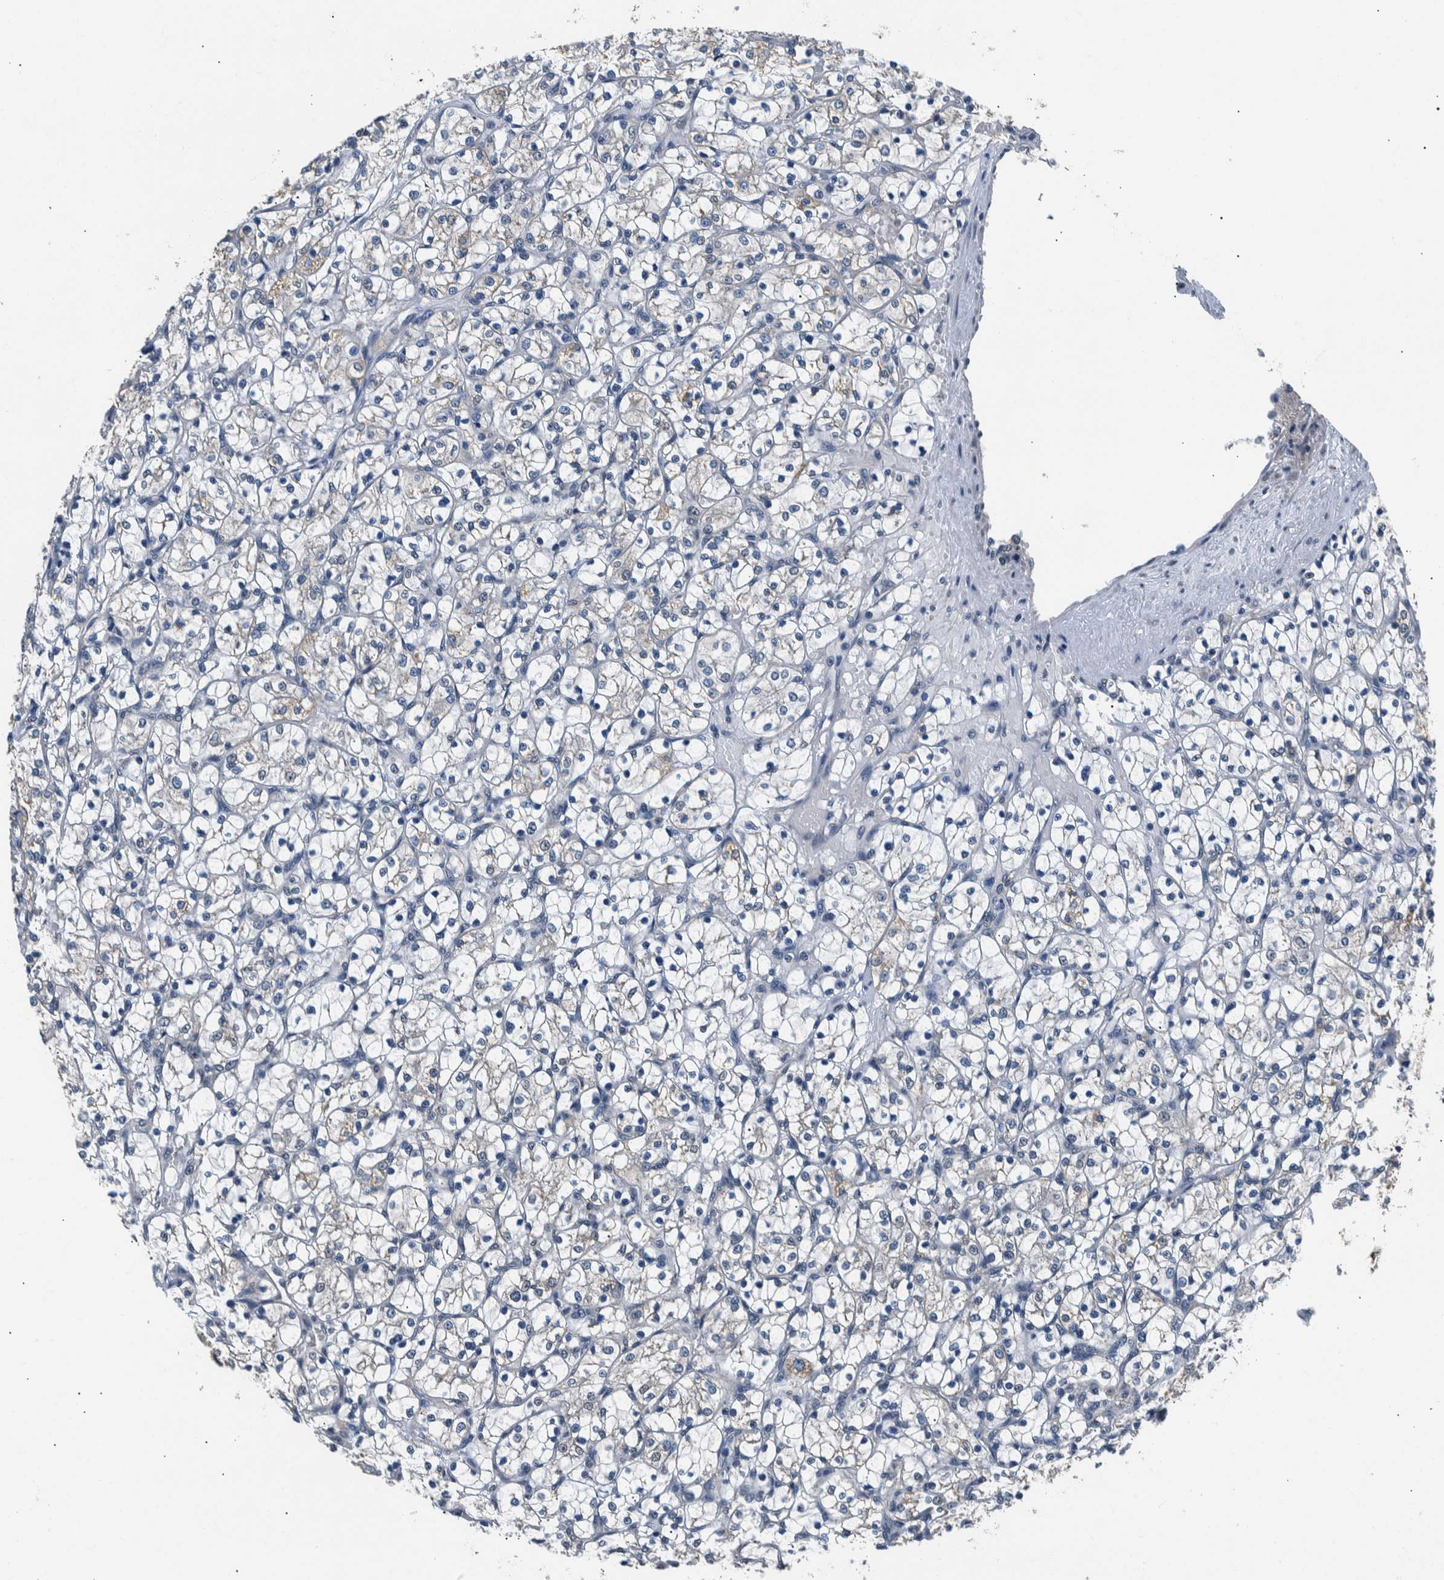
{"staining": {"intensity": "negative", "quantity": "none", "location": "none"}, "tissue": "renal cancer", "cell_type": "Tumor cells", "image_type": "cancer", "snomed": [{"axis": "morphology", "description": "Adenocarcinoma, NOS"}, {"axis": "topography", "description": "Kidney"}], "caption": "Histopathology image shows no protein expression in tumor cells of adenocarcinoma (renal) tissue.", "gene": "NIBAN2", "patient": {"sex": "female", "age": 69}}